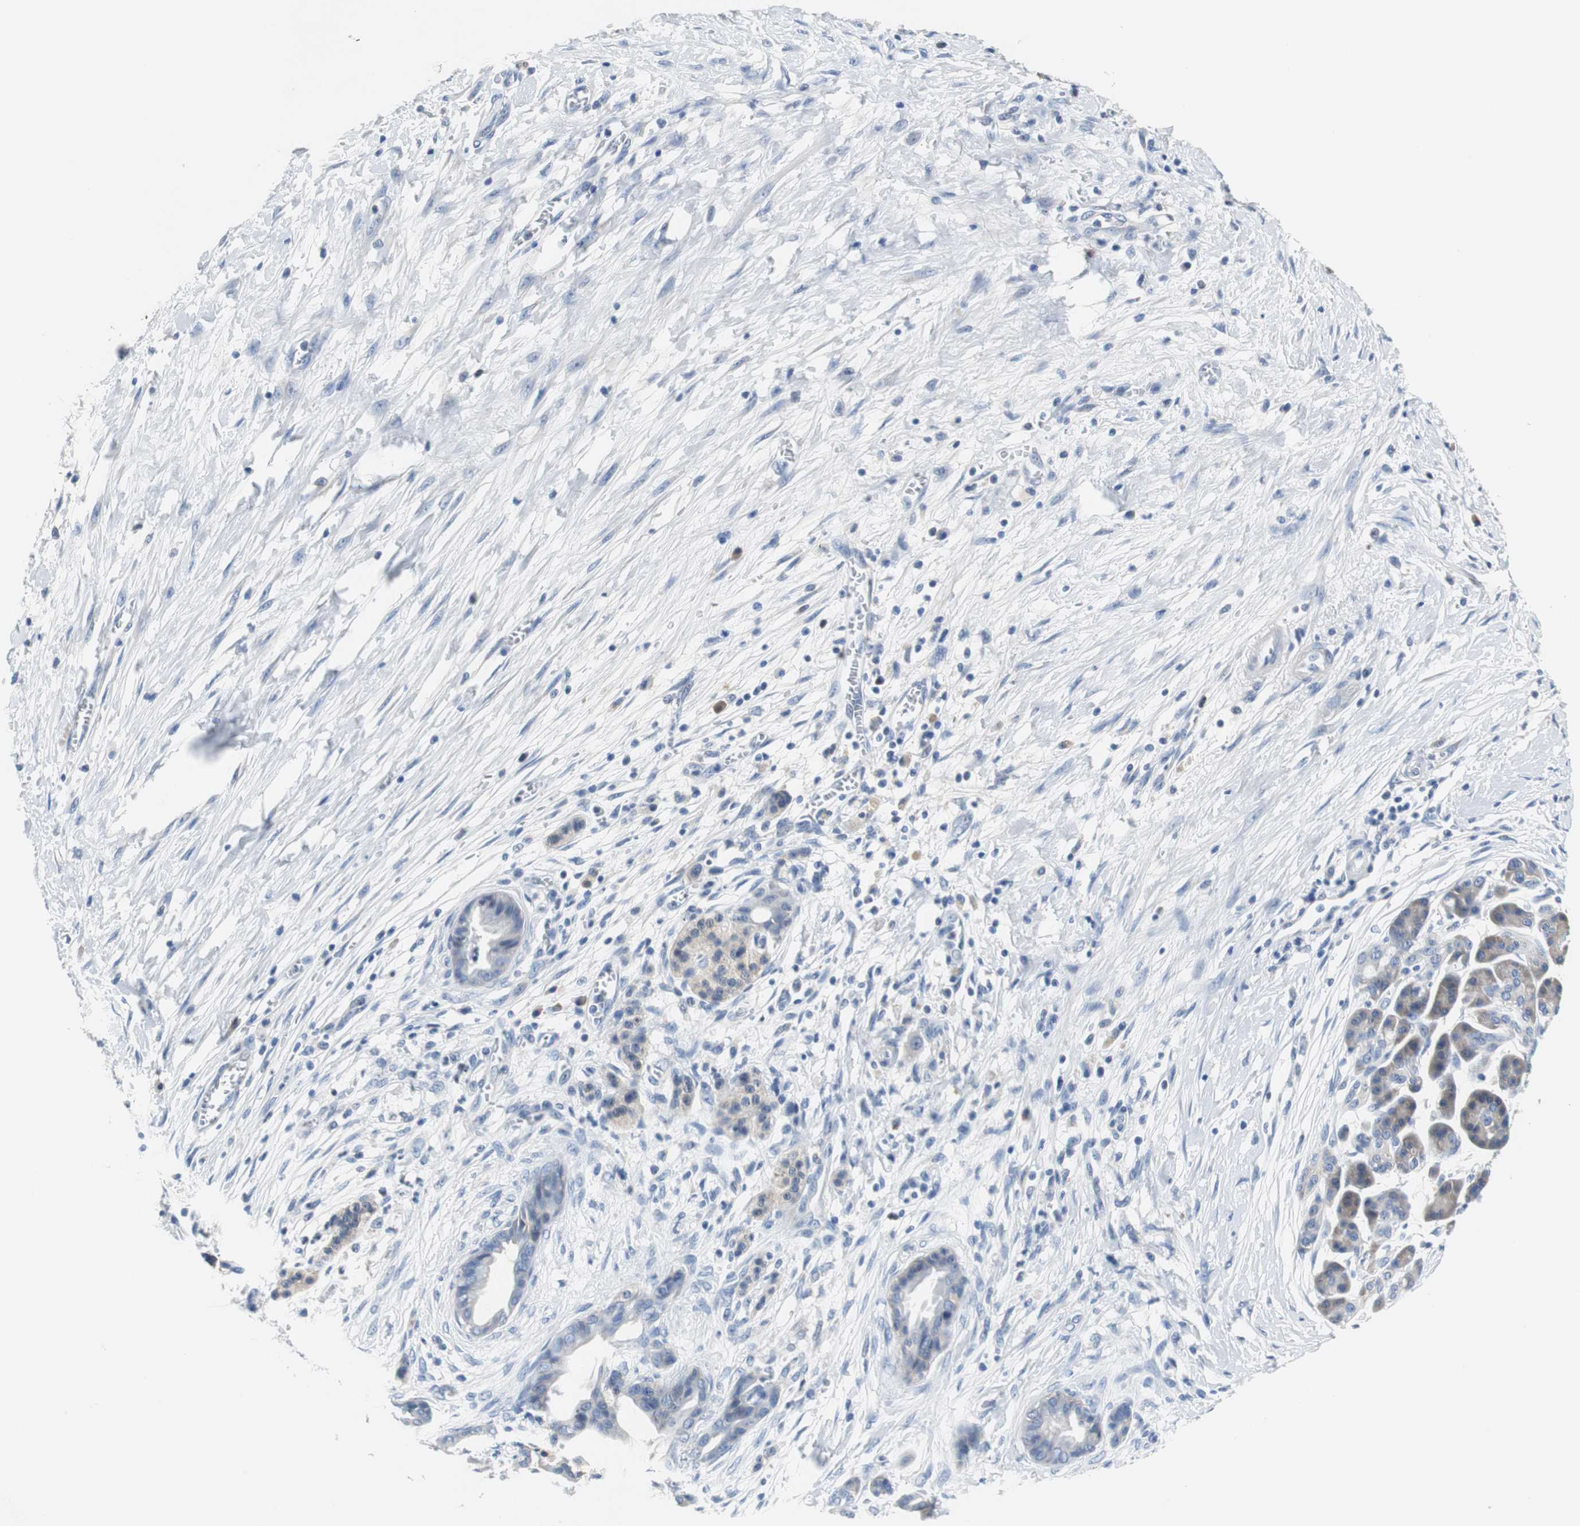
{"staining": {"intensity": "negative", "quantity": "none", "location": "none"}, "tissue": "pancreatic cancer", "cell_type": "Tumor cells", "image_type": "cancer", "snomed": [{"axis": "morphology", "description": "Adenocarcinoma, NOS"}, {"axis": "topography", "description": "Pancreas"}], "caption": "Photomicrograph shows no significant protein expression in tumor cells of pancreatic cancer.", "gene": "PCK1", "patient": {"sex": "male", "age": 59}}